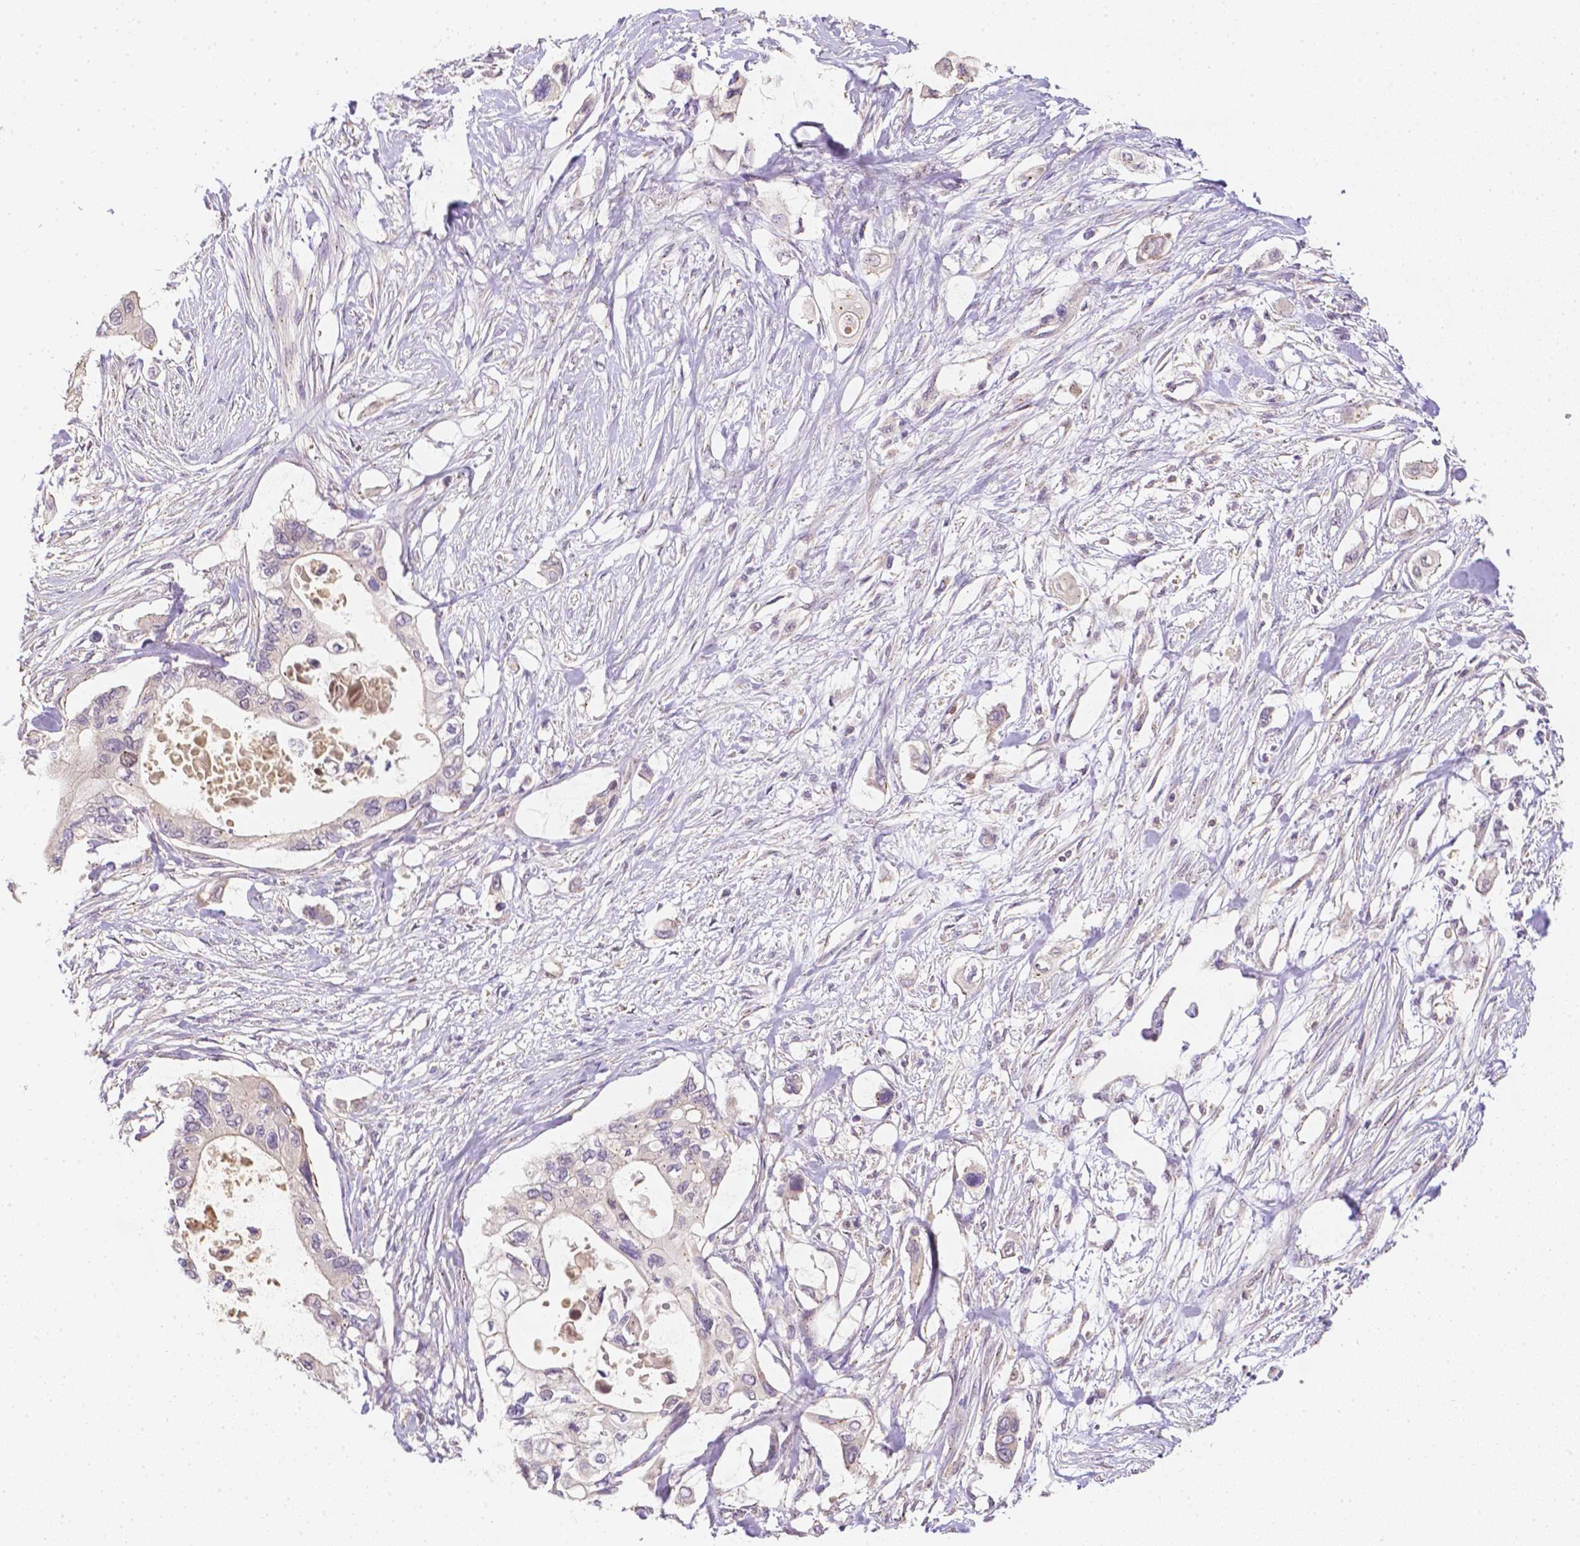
{"staining": {"intensity": "negative", "quantity": "none", "location": "none"}, "tissue": "pancreatic cancer", "cell_type": "Tumor cells", "image_type": "cancer", "snomed": [{"axis": "morphology", "description": "Adenocarcinoma, NOS"}, {"axis": "topography", "description": "Pancreas"}], "caption": "This is an immunohistochemistry photomicrograph of pancreatic cancer (adenocarcinoma). There is no positivity in tumor cells.", "gene": "C10orf67", "patient": {"sex": "female", "age": 63}}